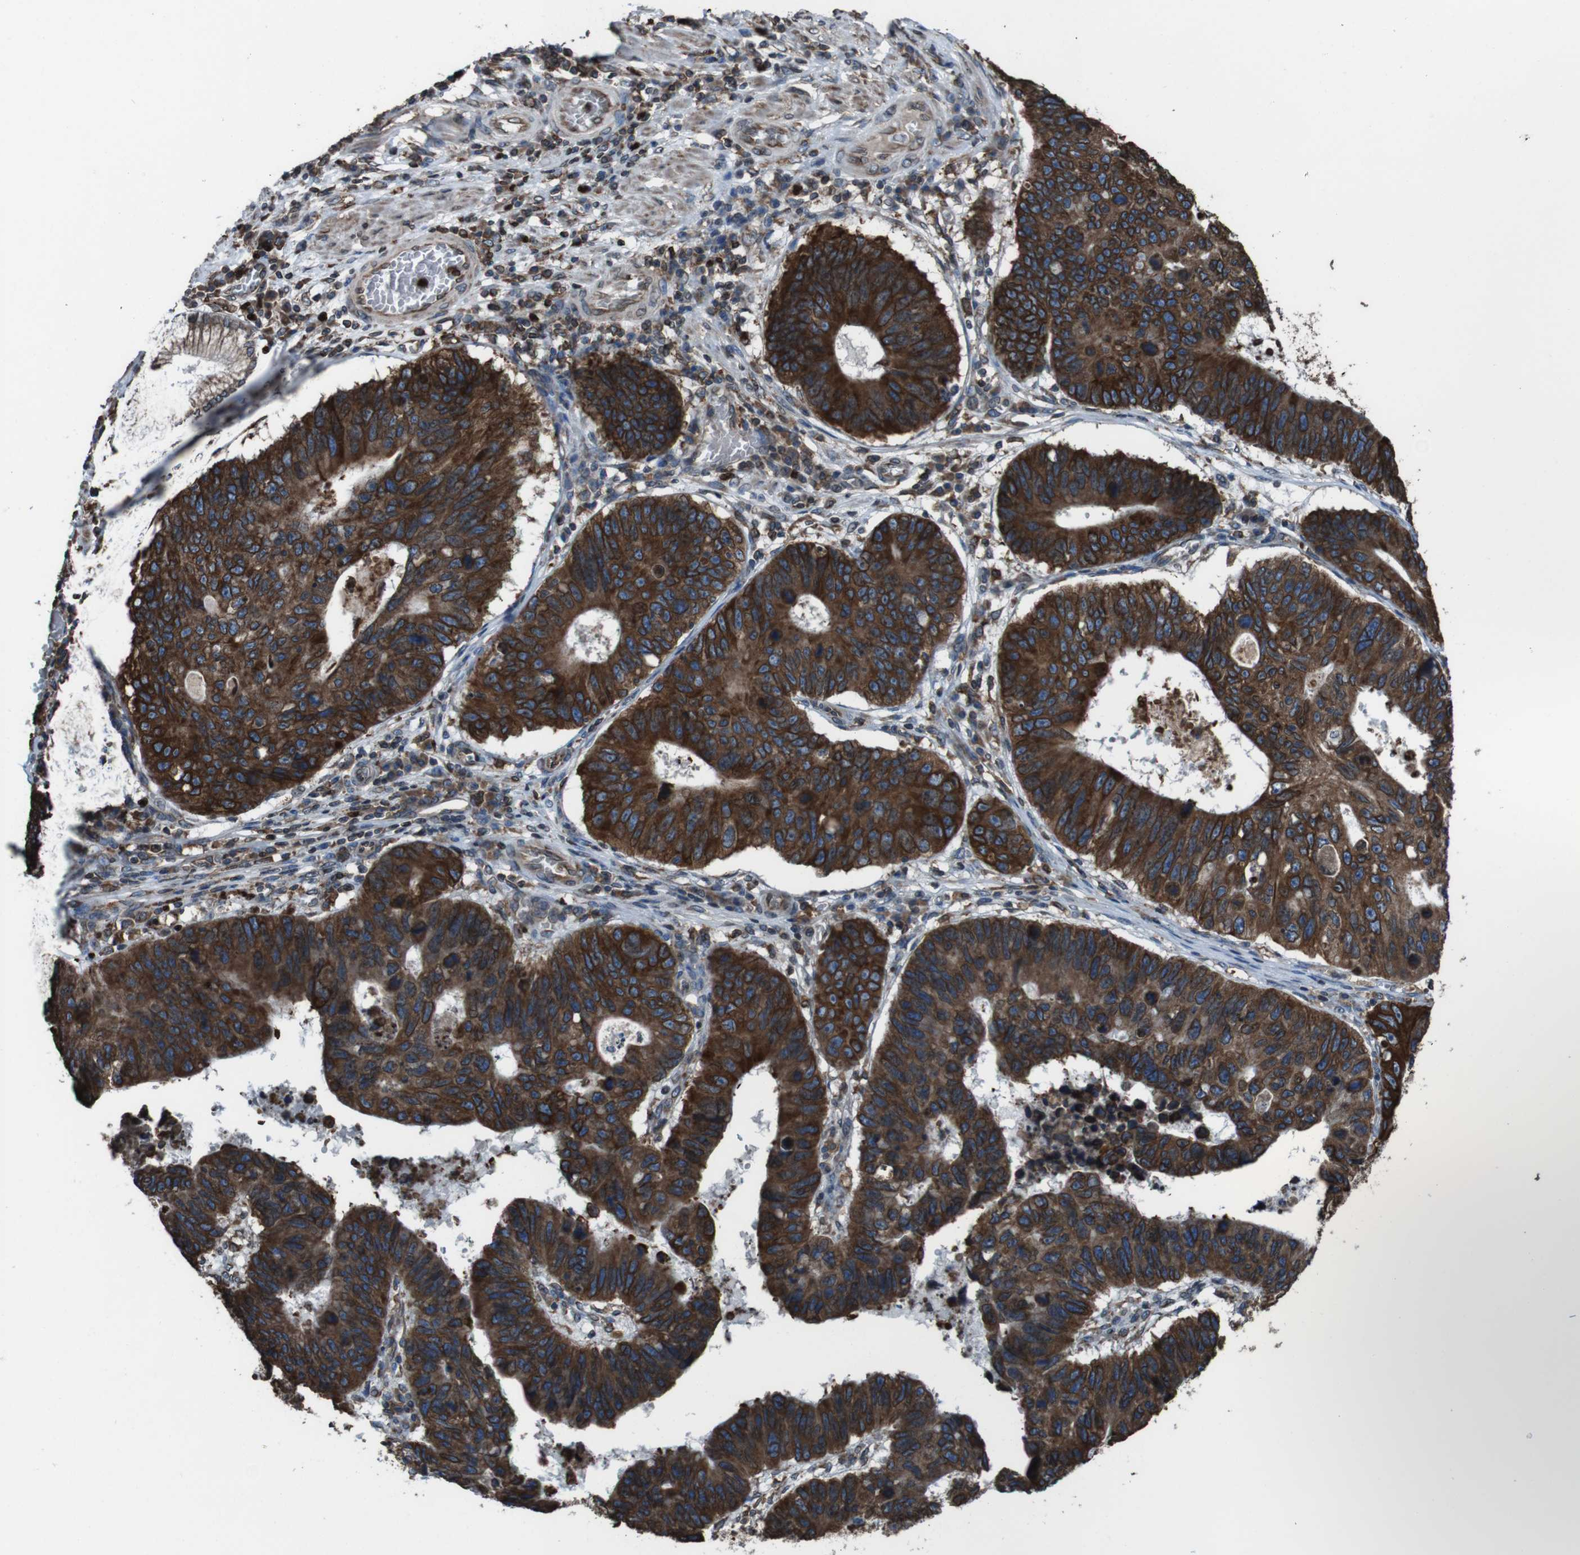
{"staining": {"intensity": "strong", "quantity": ">75%", "location": "cytoplasmic/membranous"}, "tissue": "stomach cancer", "cell_type": "Tumor cells", "image_type": "cancer", "snomed": [{"axis": "morphology", "description": "Adenocarcinoma, NOS"}, {"axis": "topography", "description": "Stomach"}], "caption": "Stomach adenocarcinoma tissue displays strong cytoplasmic/membranous staining in about >75% of tumor cells", "gene": "APMAP", "patient": {"sex": "male", "age": 59}}